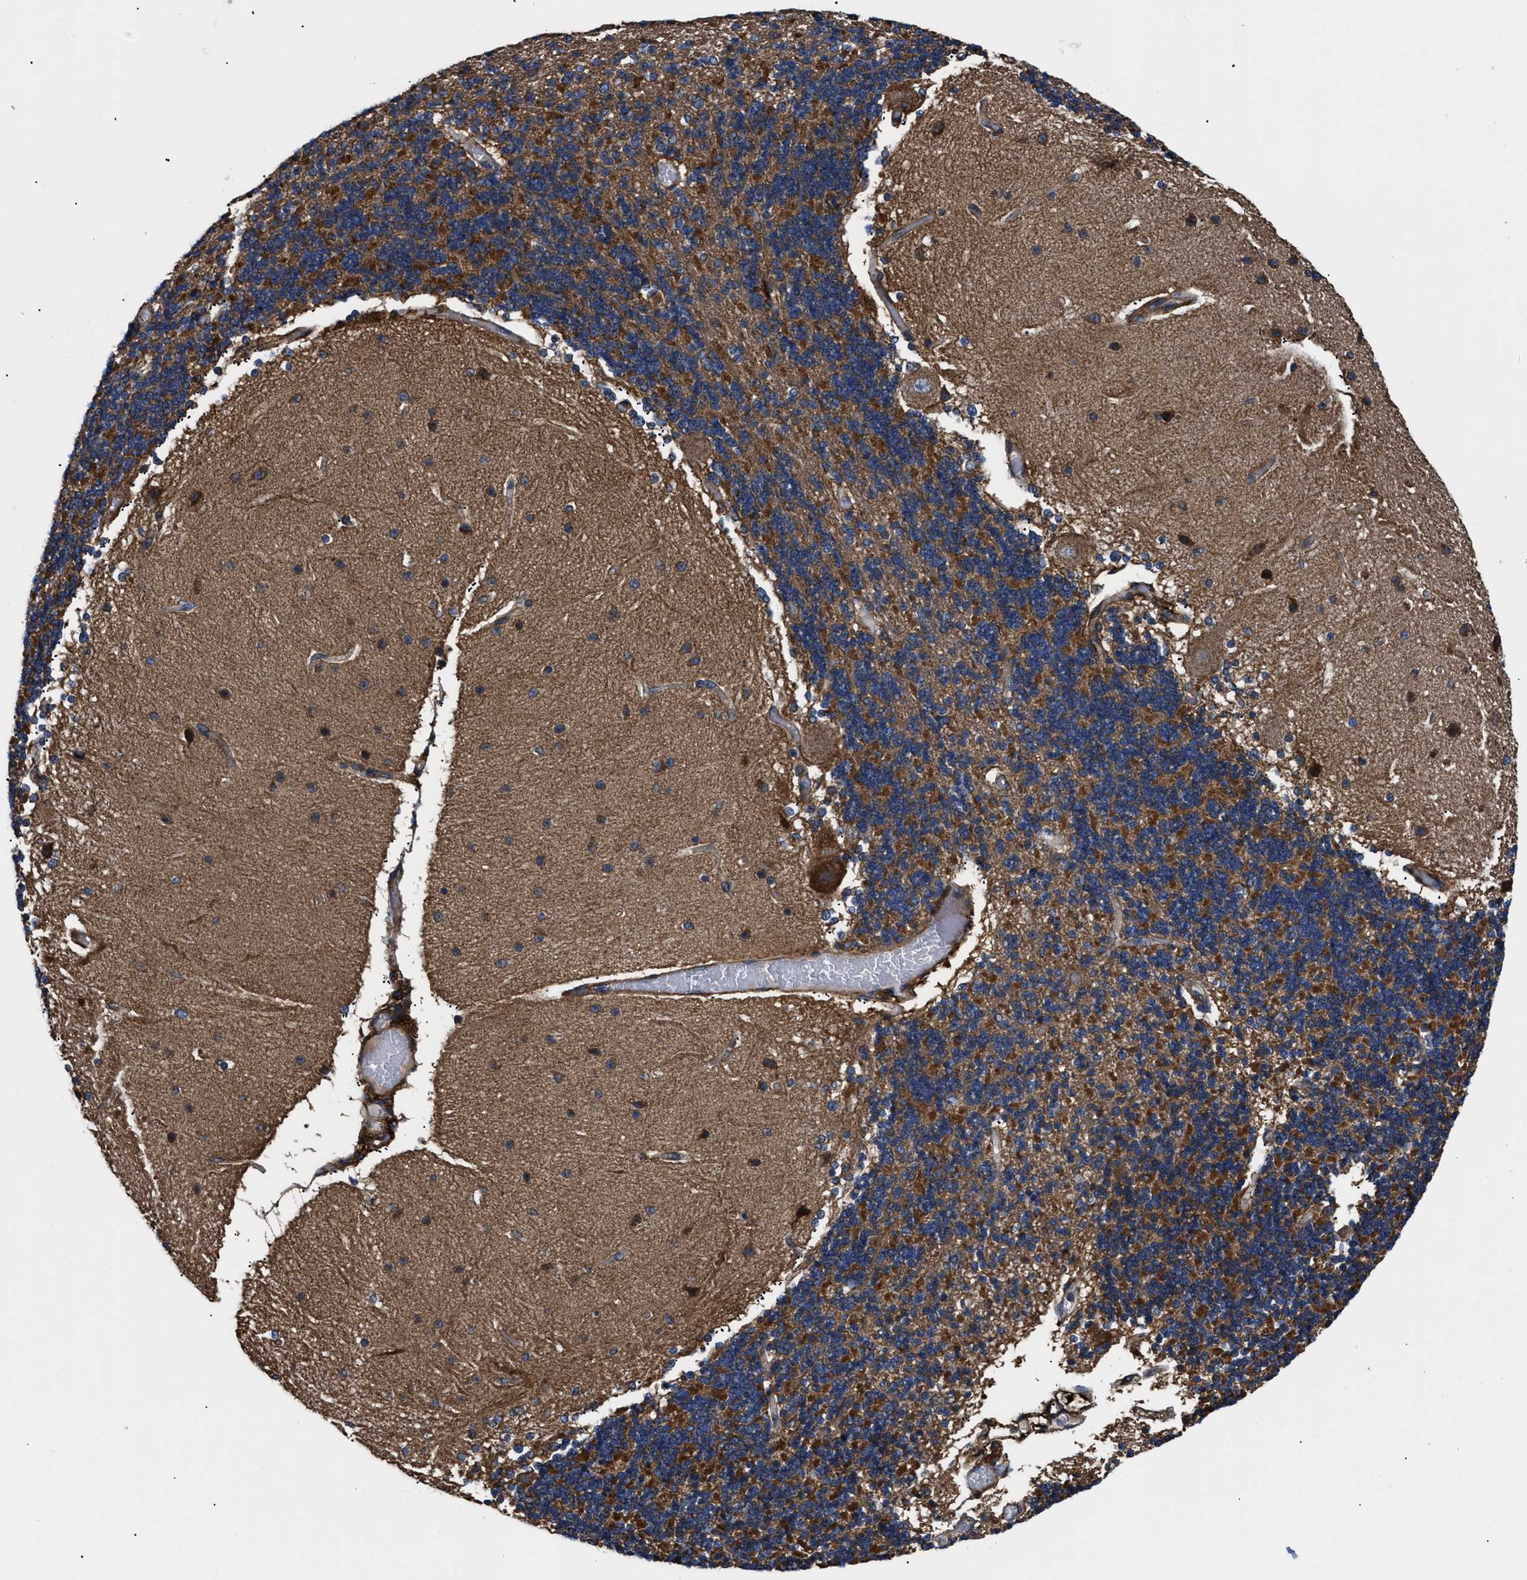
{"staining": {"intensity": "strong", "quantity": "25%-75%", "location": "cytoplasmic/membranous"}, "tissue": "cerebellum", "cell_type": "Cells in granular layer", "image_type": "normal", "snomed": [{"axis": "morphology", "description": "Normal tissue, NOS"}, {"axis": "topography", "description": "Cerebellum"}], "caption": "Strong cytoplasmic/membranous protein positivity is appreciated in approximately 25%-75% of cells in granular layer in cerebellum.", "gene": "NT5E", "patient": {"sex": "female", "age": 54}}